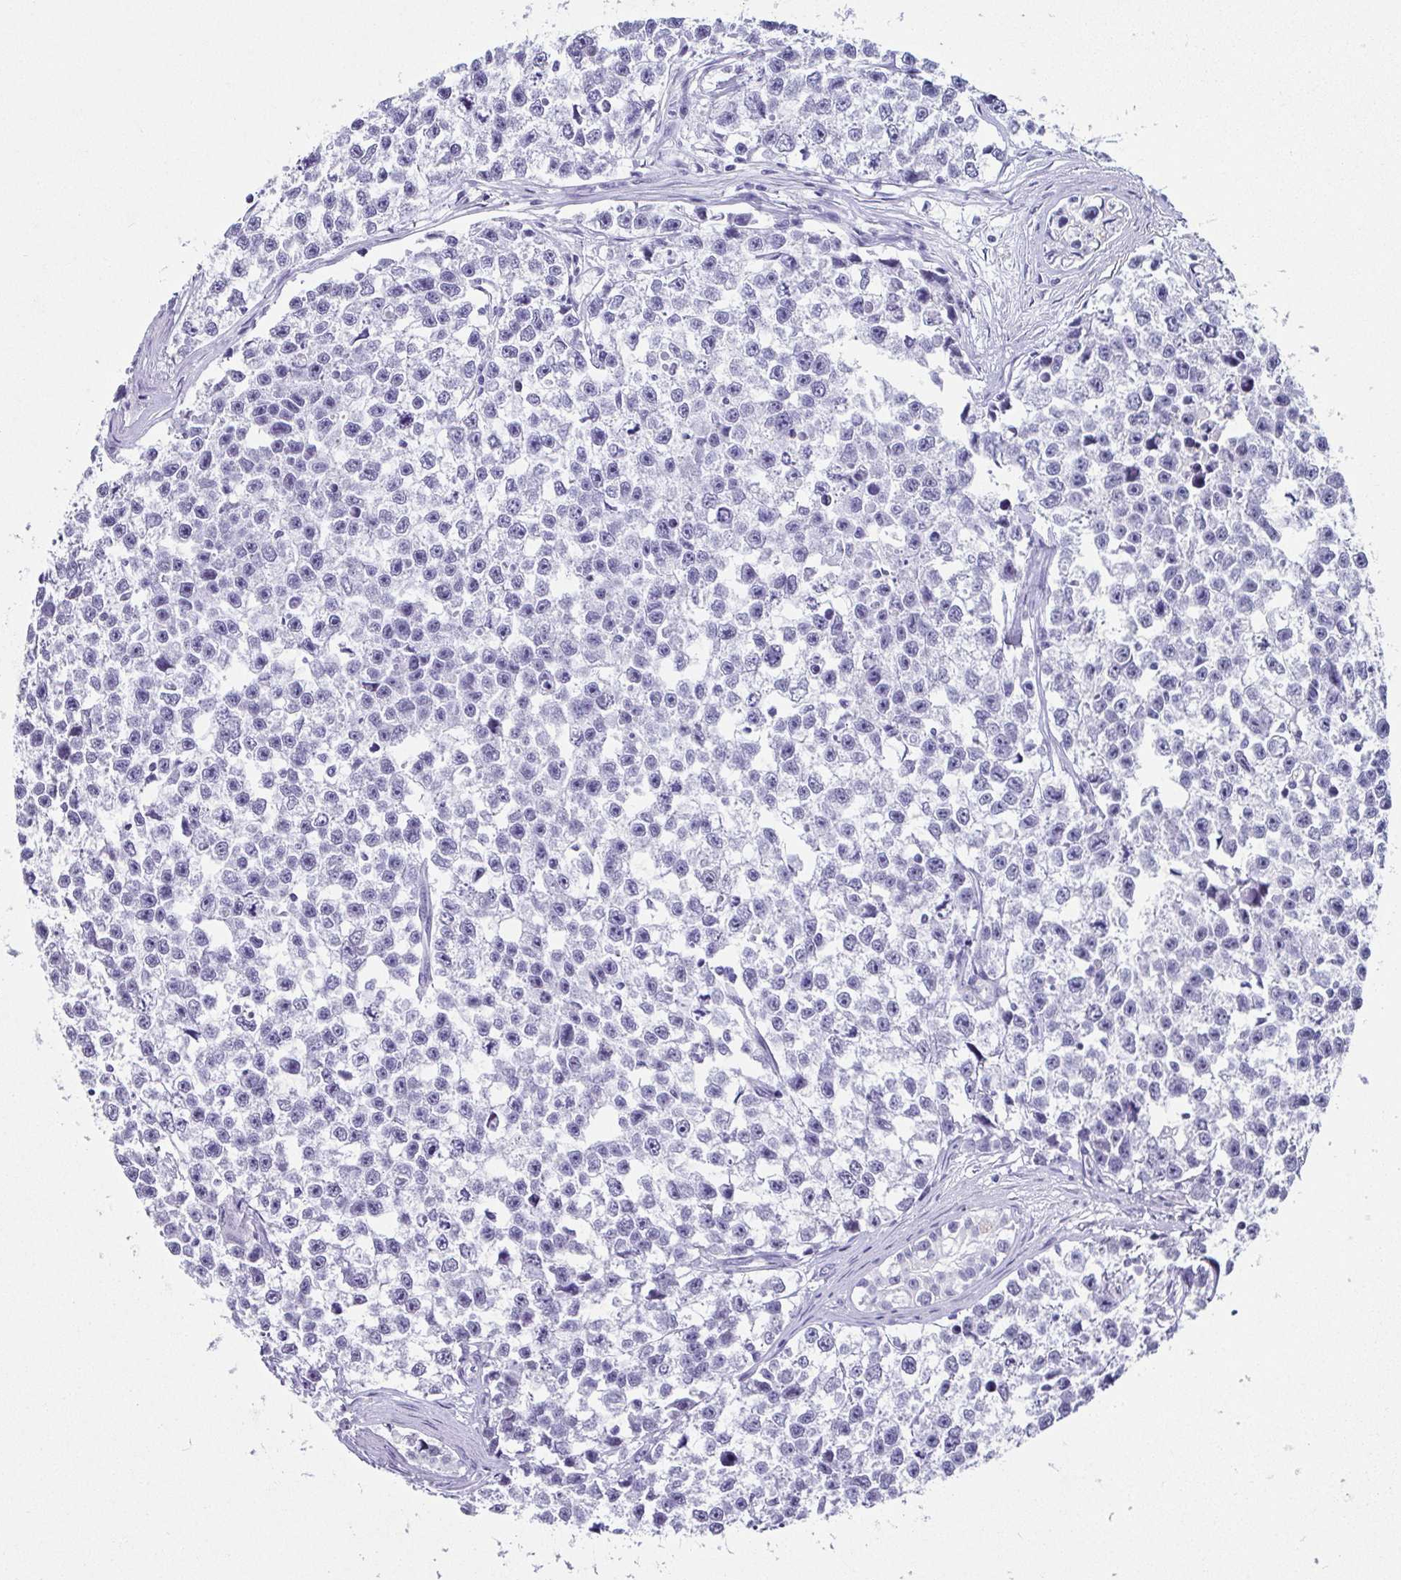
{"staining": {"intensity": "negative", "quantity": "none", "location": "none"}, "tissue": "testis cancer", "cell_type": "Tumor cells", "image_type": "cancer", "snomed": [{"axis": "morphology", "description": "Seminoma, NOS"}, {"axis": "topography", "description": "Testis"}], "caption": "This is a image of IHC staining of seminoma (testis), which shows no expression in tumor cells.", "gene": "ESX1", "patient": {"sex": "male", "age": 26}}